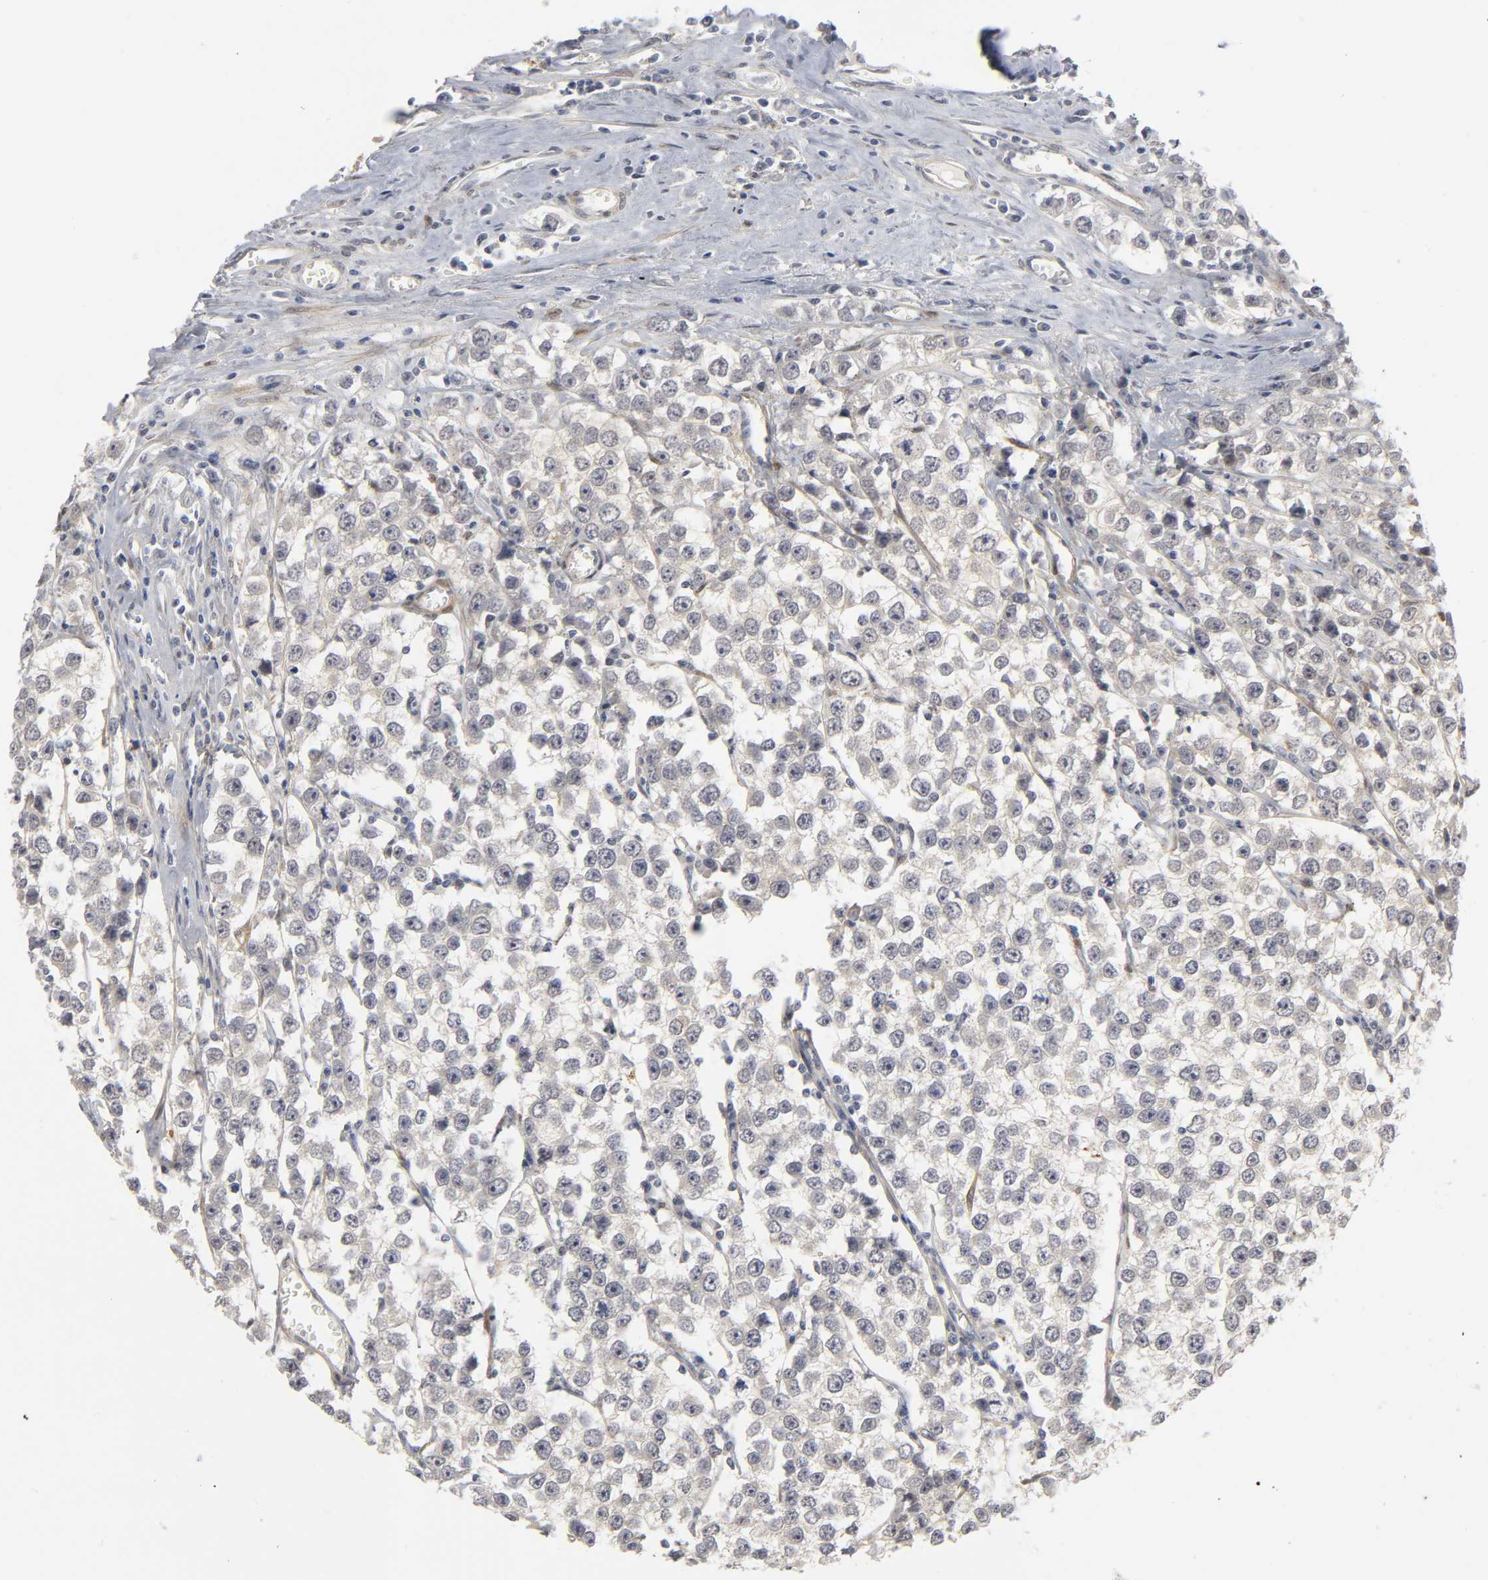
{"staining": {"intensity": "weak", "quantity": "<25%", "location": "cytoplasmic/membranous"}, "tissue": "testis cancer", "cell_type": "Tumor cells", "image_type": "cancer", "snomed": [{"axis": "morphology", "description": "Seminoma, NOS"}, {"axis": "morphology", "description": "Carcinoma, Embryonal, NOS"}, {"axis": "topography", "description": "Testis"}], "caption": "Tumor cells show no significant staining in testis seminoma.", "gene": "PDLIM3", "patient": {"sex": "male", "age": 52}}